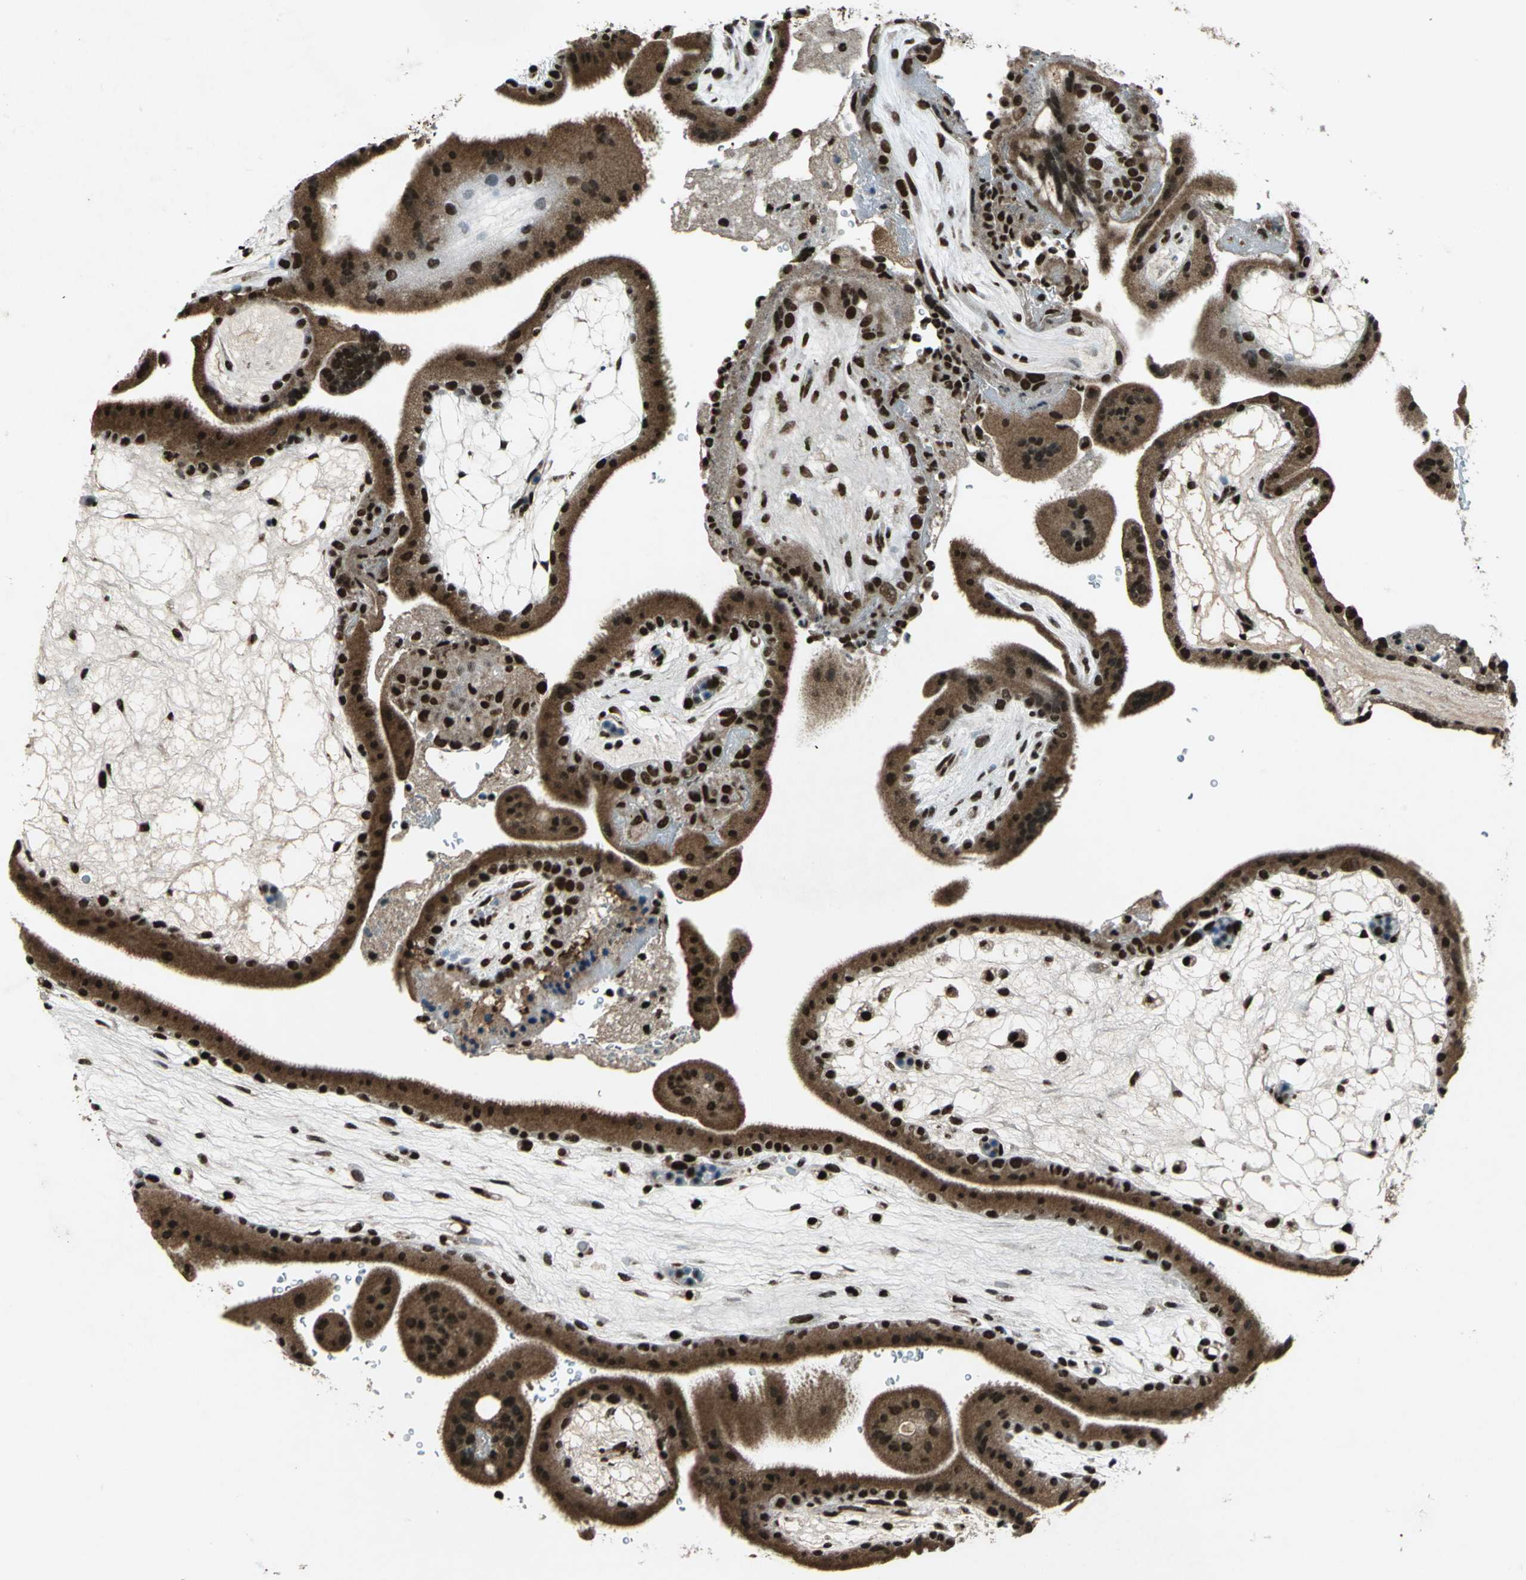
{"staining": {"intensity": "strong", "quantity": ">75%", "location": "cytoplasmic/membranous,nuclear"}, "tissue": "placenta", "cell_type": "Decidual cells", "image_type": "normal", "snomed": [{"axis": "morphology", "description": "Normal tissue, NOS"}, {"axis": "topography", "description": "Placenta"}], "caption": "Immunohistochemical staining of benign placenta displays high levels of strong cytoplasmic/membranous,nuclear staining in about >75% of decidual cells. The staining was performed using DAB, with brown indicating positive protein expression. Nuclei are stained blue with hematoxylin.", "gene": "MTA2", "patient": {"sex": "female", "age": 19}}